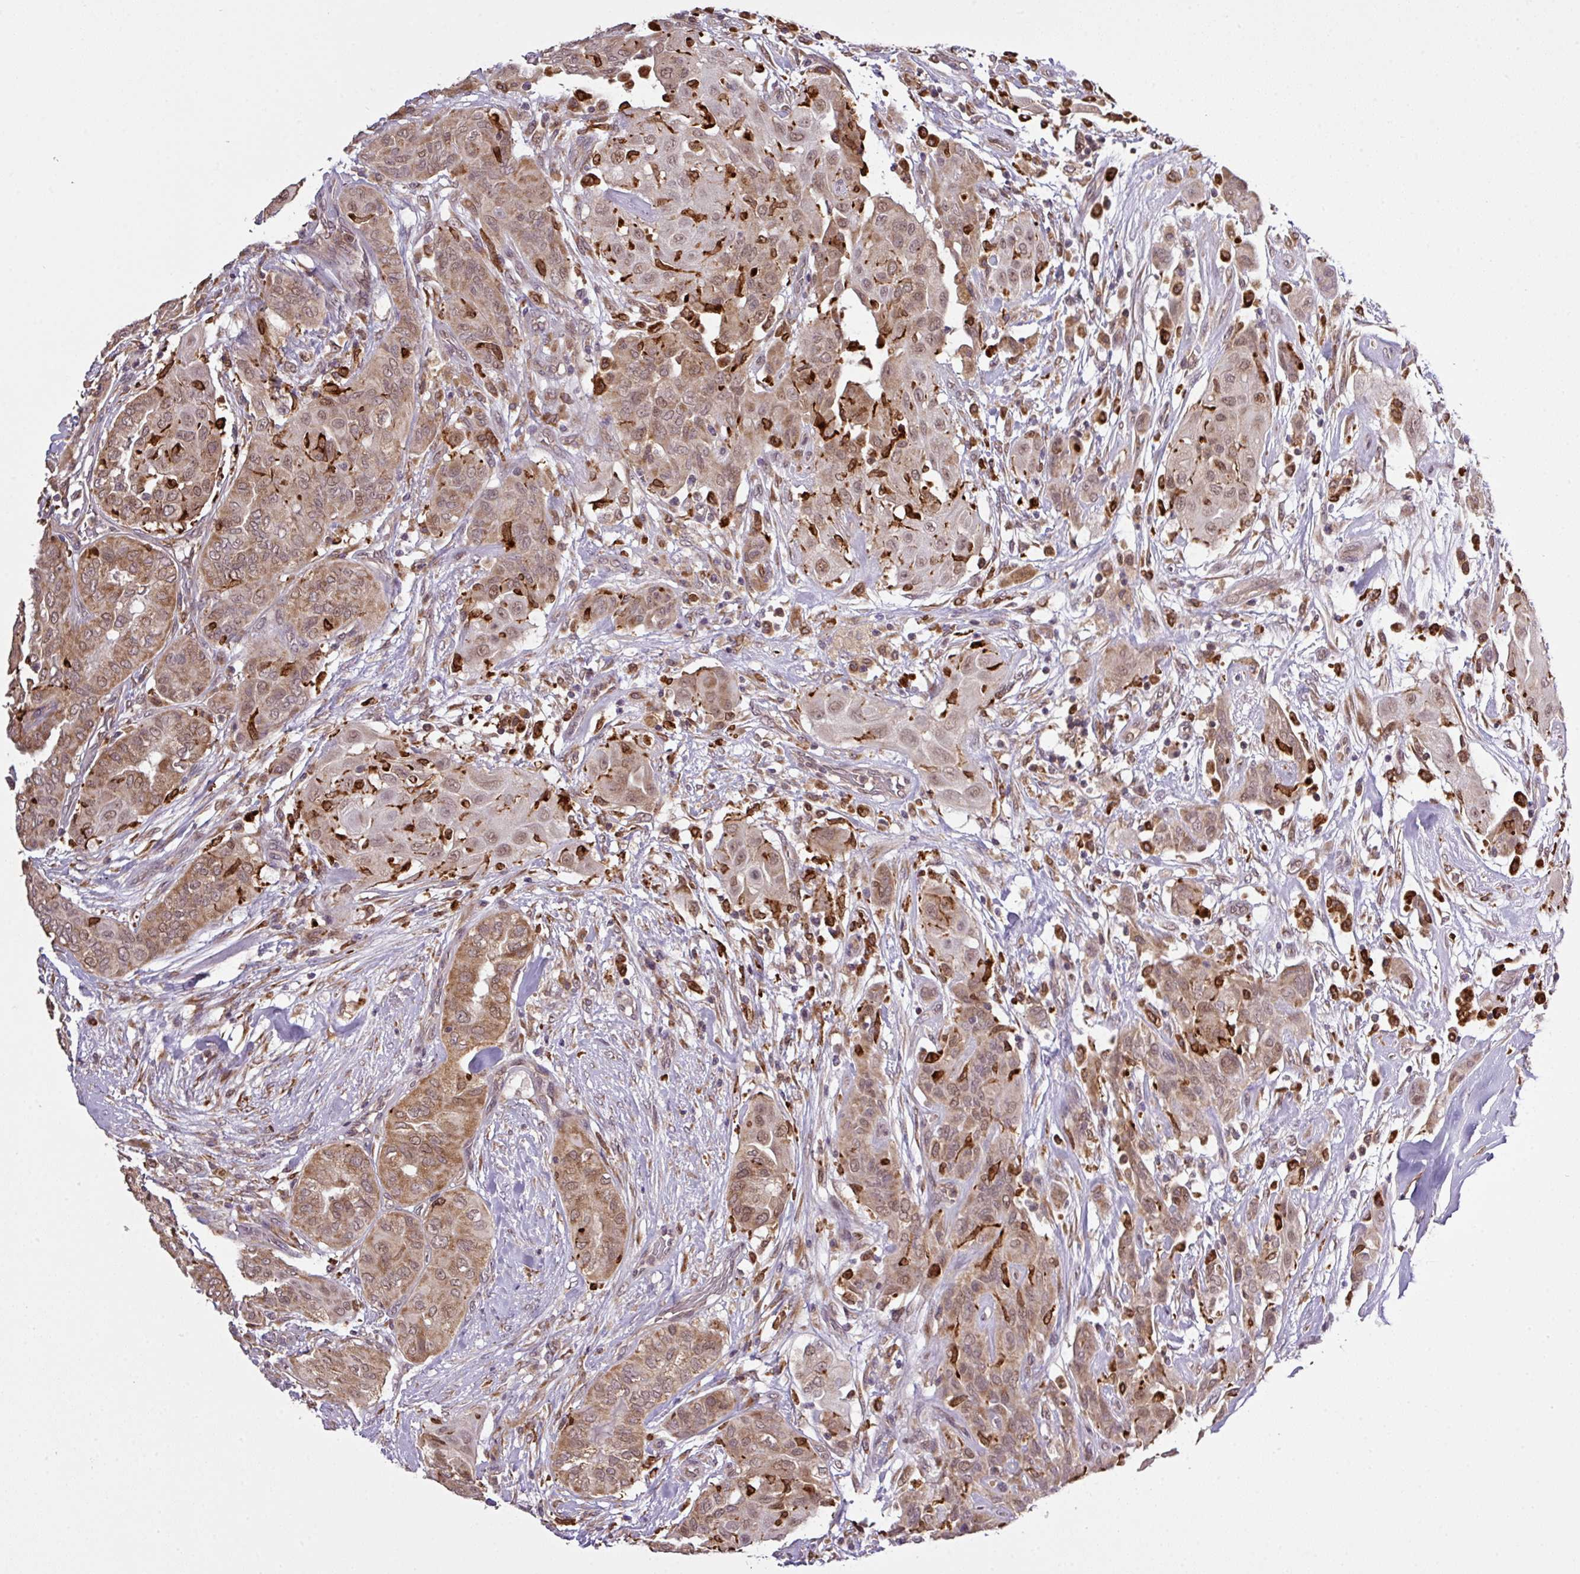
{"staining": {"intensity": "moderate", "quantity": ">75%", "location": "cytoplasmic/membranous,nuclear"}, "tissue": "thyroid cancer", "cell_type": "Tumor cells", "image_type": "cancer", "snomed": [{"axis": "morphology", "description": "Papillary adenocarcinoma, NOS"}, {"axis": "topography", "description": "Thyroid gland"}], "caption": "A brown stain shows moderate cytoplasmic/membranous and nuclear staining of a protein in thyroid papillary adenocarcinoma tumor cells. (DAB = brown stain, brightfield microscopy at high magnification).", "gene": "SMCO4", "patient": {"sex": "female", "age": 59}}